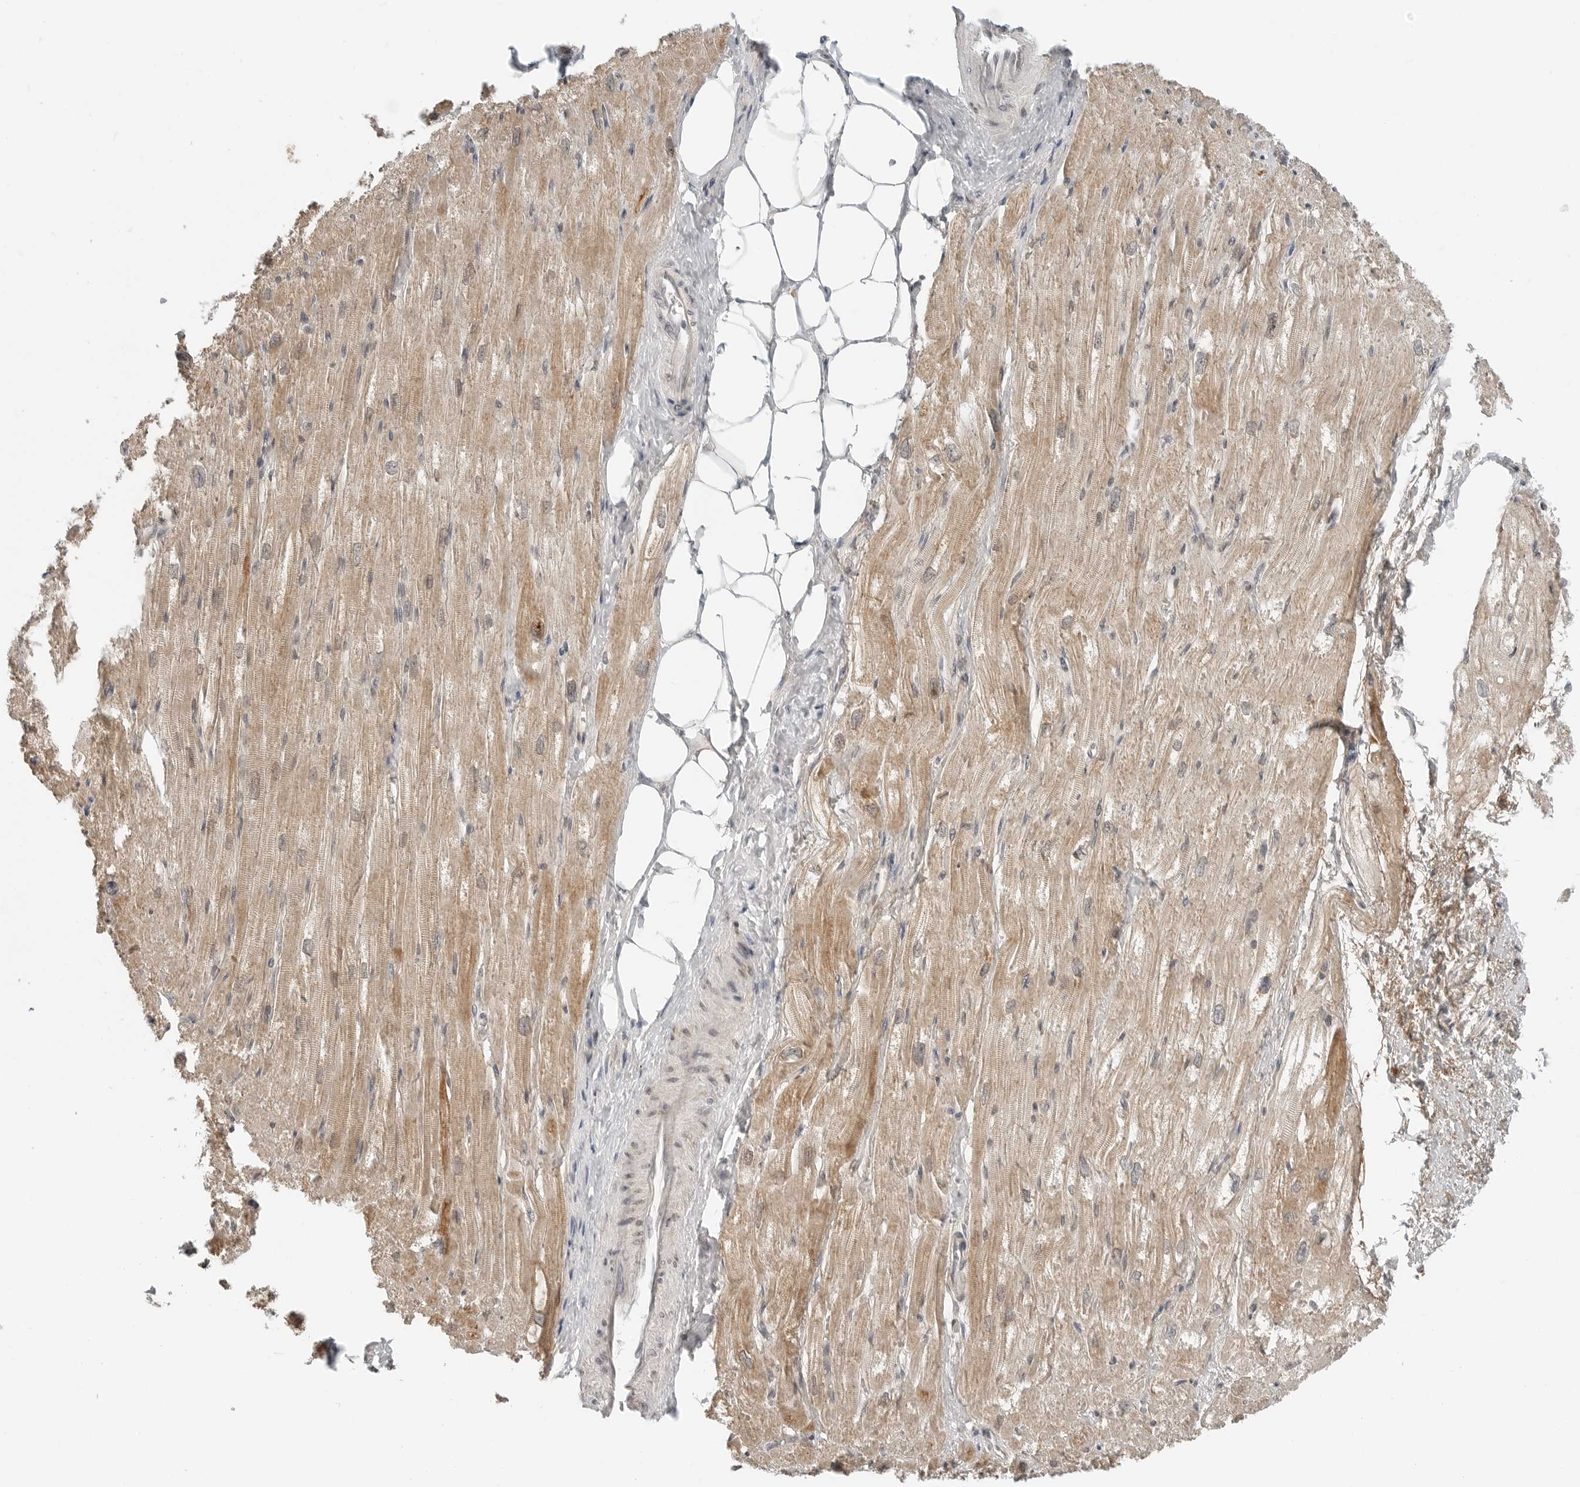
{"staining": {"intensity": "moderate", "quantity": ">75%", "location": "cytoplasmic/membranous"}, "tissue": "heart muscle", "cell_type": "Cardiomyocytes", "image_type": "normal", "snomed": [{"axis": "morphology", "description": "Normal tissue, NOS"}, {"axis": "topography", "description": "Heart"}], "caption": "A brown stain highlights moderate cytoplasmic/membranous expression of a protein in cardiomyocytes of normal human heart muscle.", "gene": "FCRLB", "patient": {"sex": "male", "age": 50}}